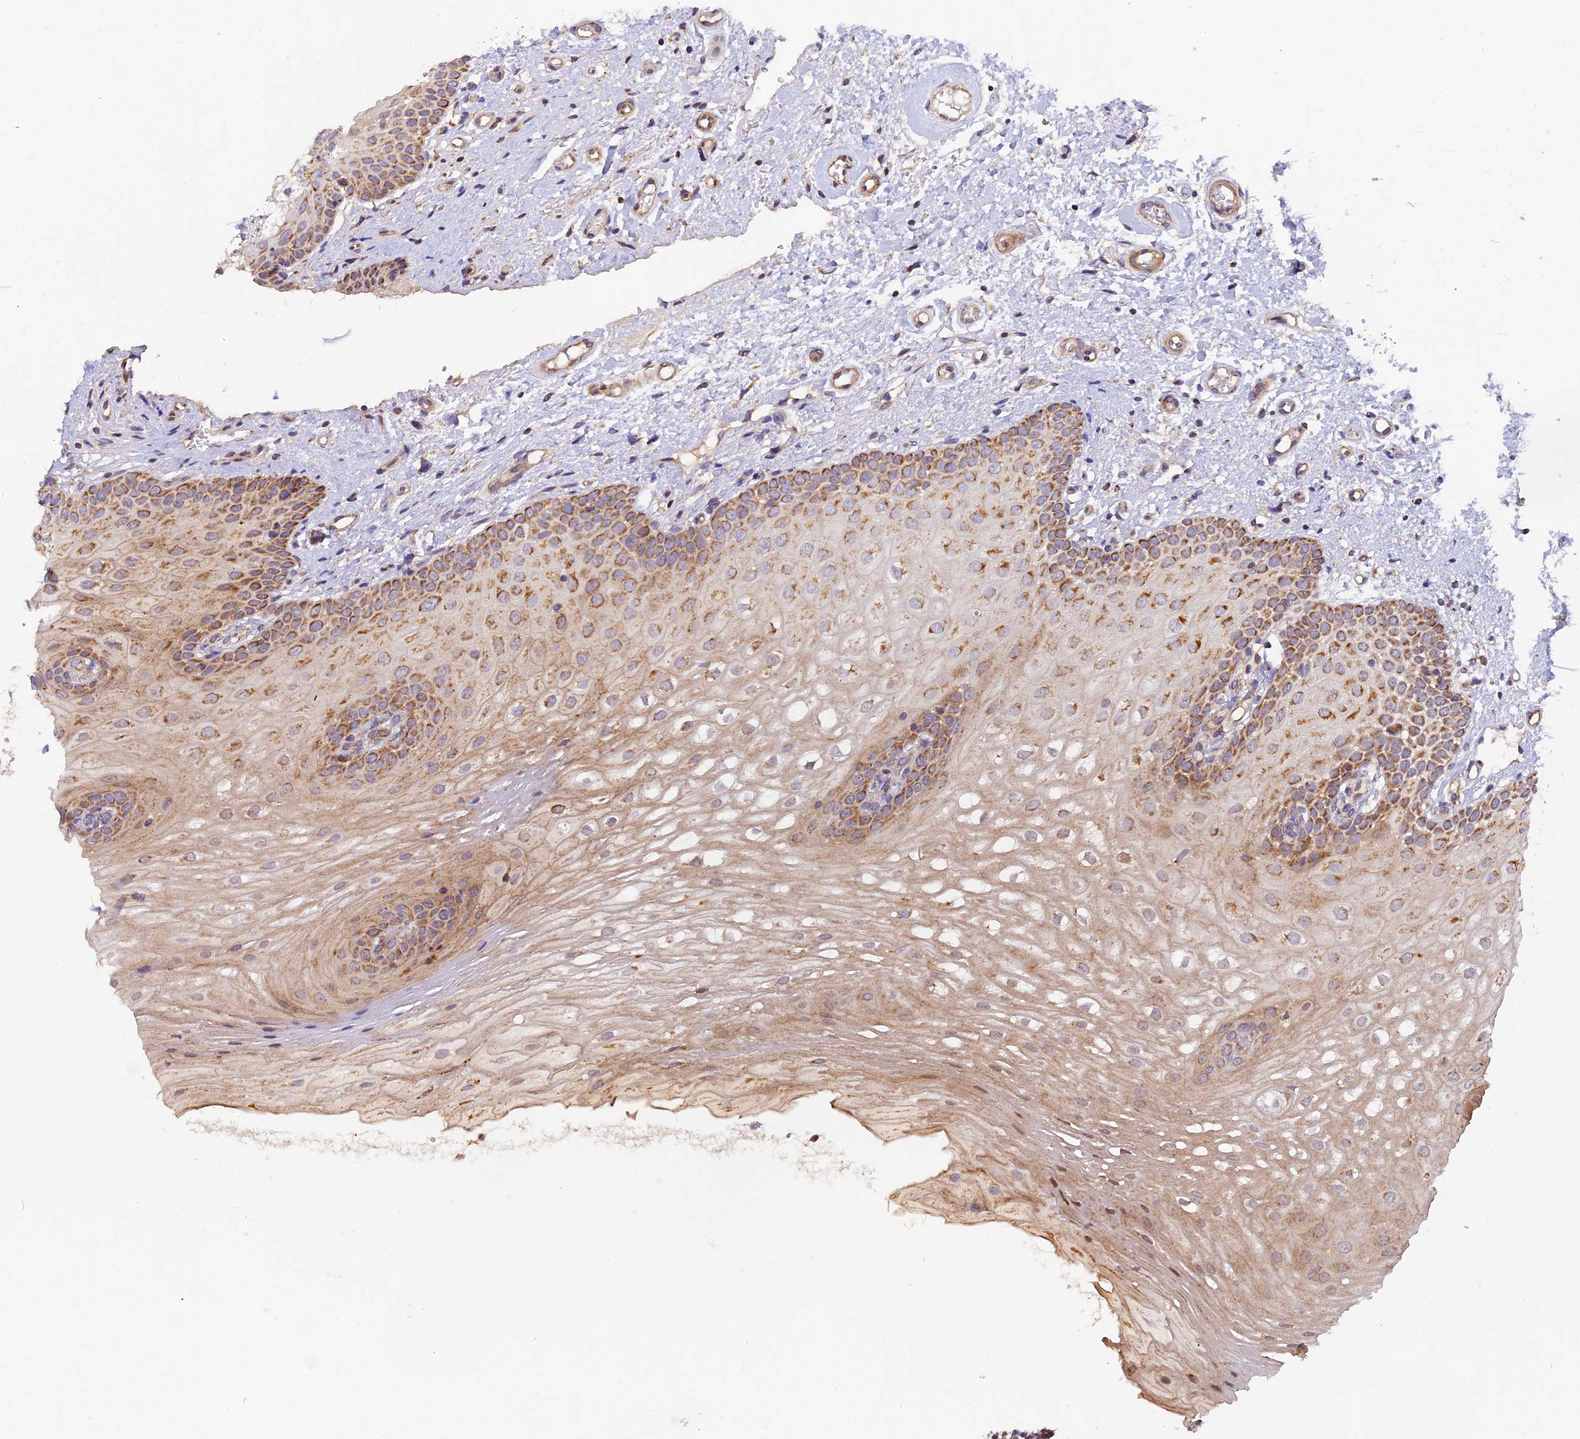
{"staining": {"intensity": "strong", "quantity": "25%-75%", "location": "cytoplasmic/membranous"}, "tissue": "oral mucosa", "cell_type": "Squamous epithelial cells", "image_type": "normal", "snomed": [{"axis": "morphology", "description": "Normal tissue, NOS"}, {"axis": "topography", "description": "Oral tissue"}], "caption": "This is a histology image of immunohistochemistry (IHC) staining of benign oral mucosa, which shows strong positivity in the cytoplasmic/membranous of squamous epithelial cells.", "gene": "NDUFA8", "patient": {"sex": "female", "age": 54}}